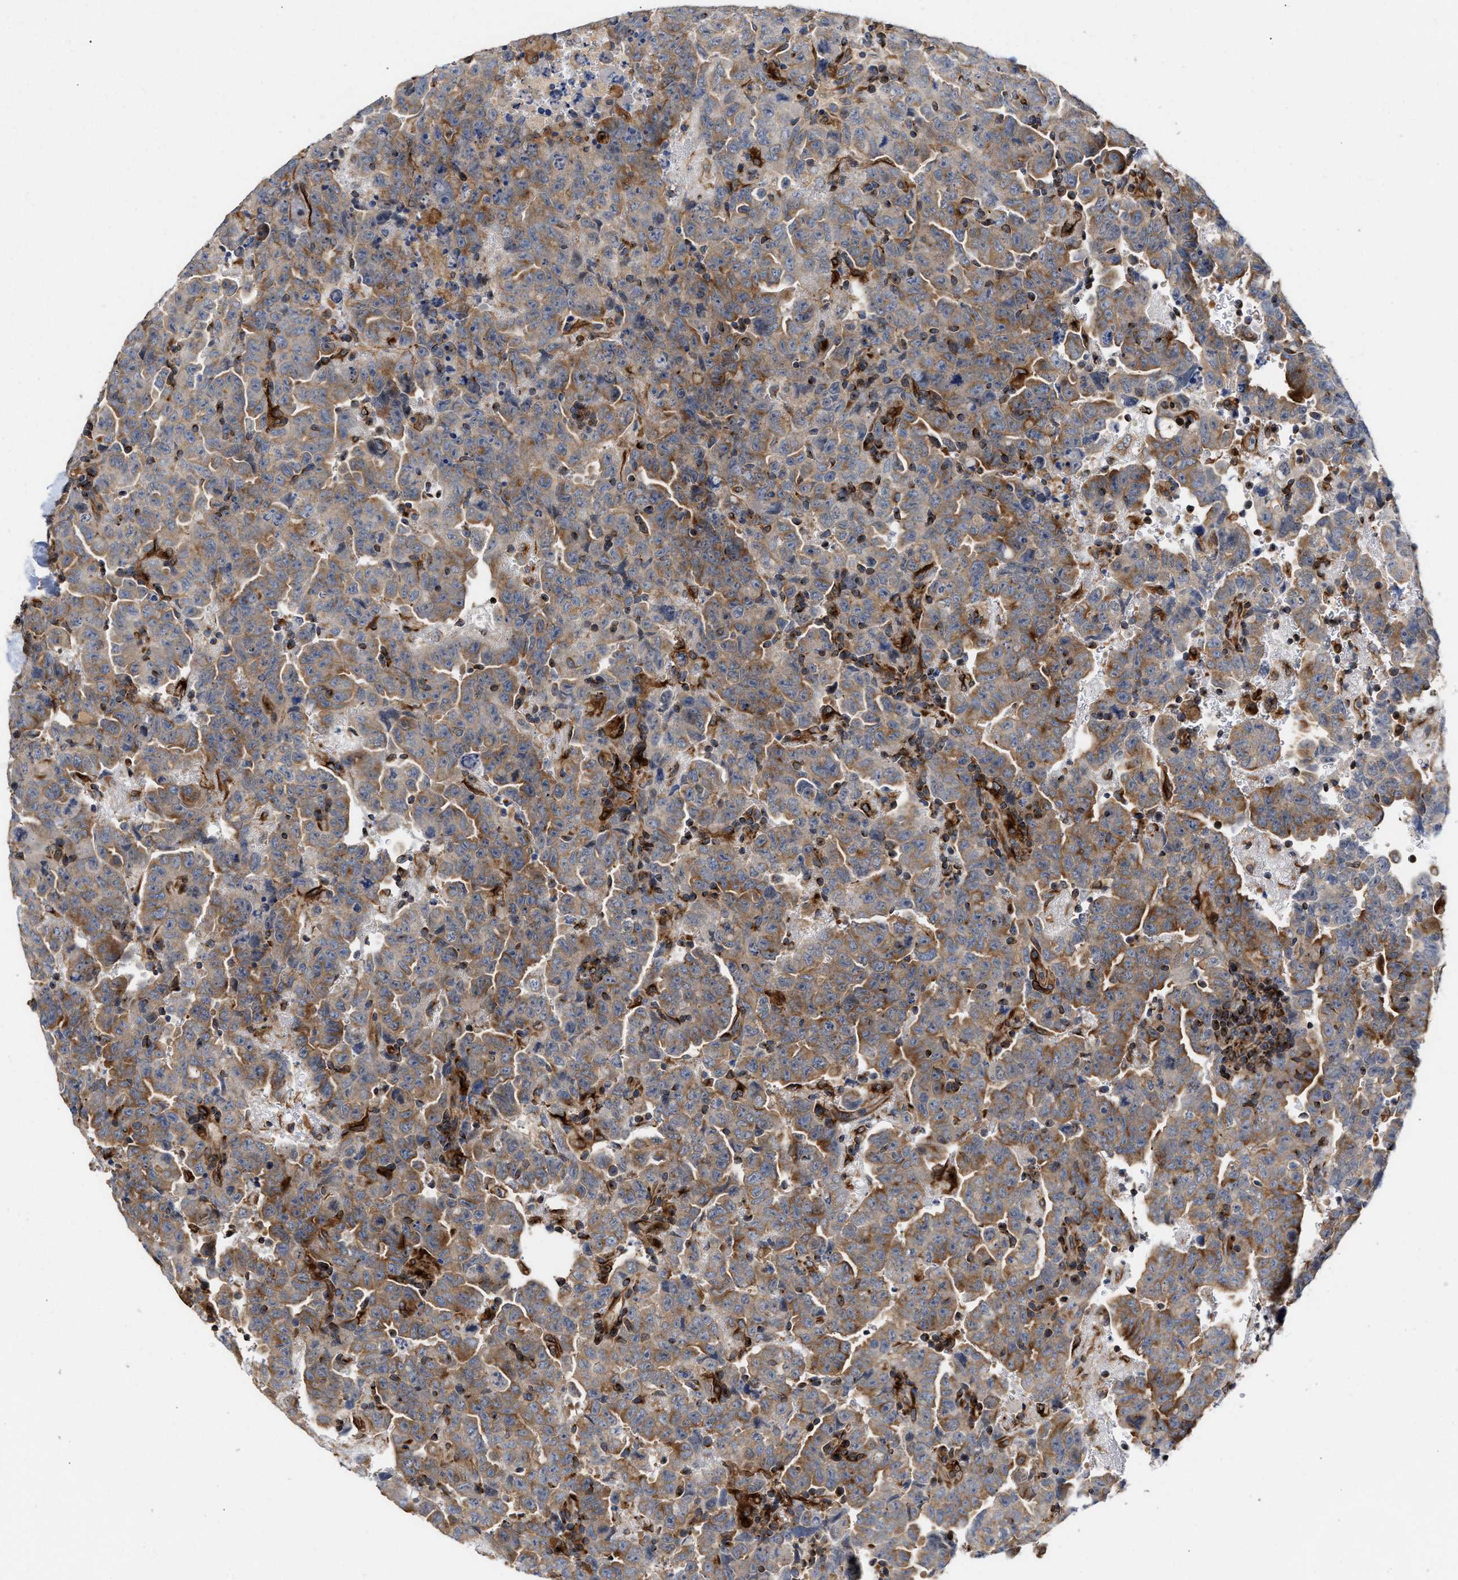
{"staining": {"intensity": "moderate", "quantity": ">75%", "location": "cytoplasmic/membranous"}, "tissue": "testis cancer", "cell_type": "Tumor cells", "image_type": "cancer", "snomed": [{"axis": "morphology", "description": "Carcinoma, Embryonal, NOS"}, {"axis": "topography", "description": "Testis"}], "caption": "Embryonal carcinoma (testis) was stained to show a protein in brown. There is medium levels of moderate cytoplasmic/membranous expression in approximately >75% of tumor cells. The protein is stained brown, and the nuclei are stained in blue (DAB IHC with brightfield microscopy, high magnification).", "gene": "BBLN", "patient": {"sex": "male", "age": 28}}